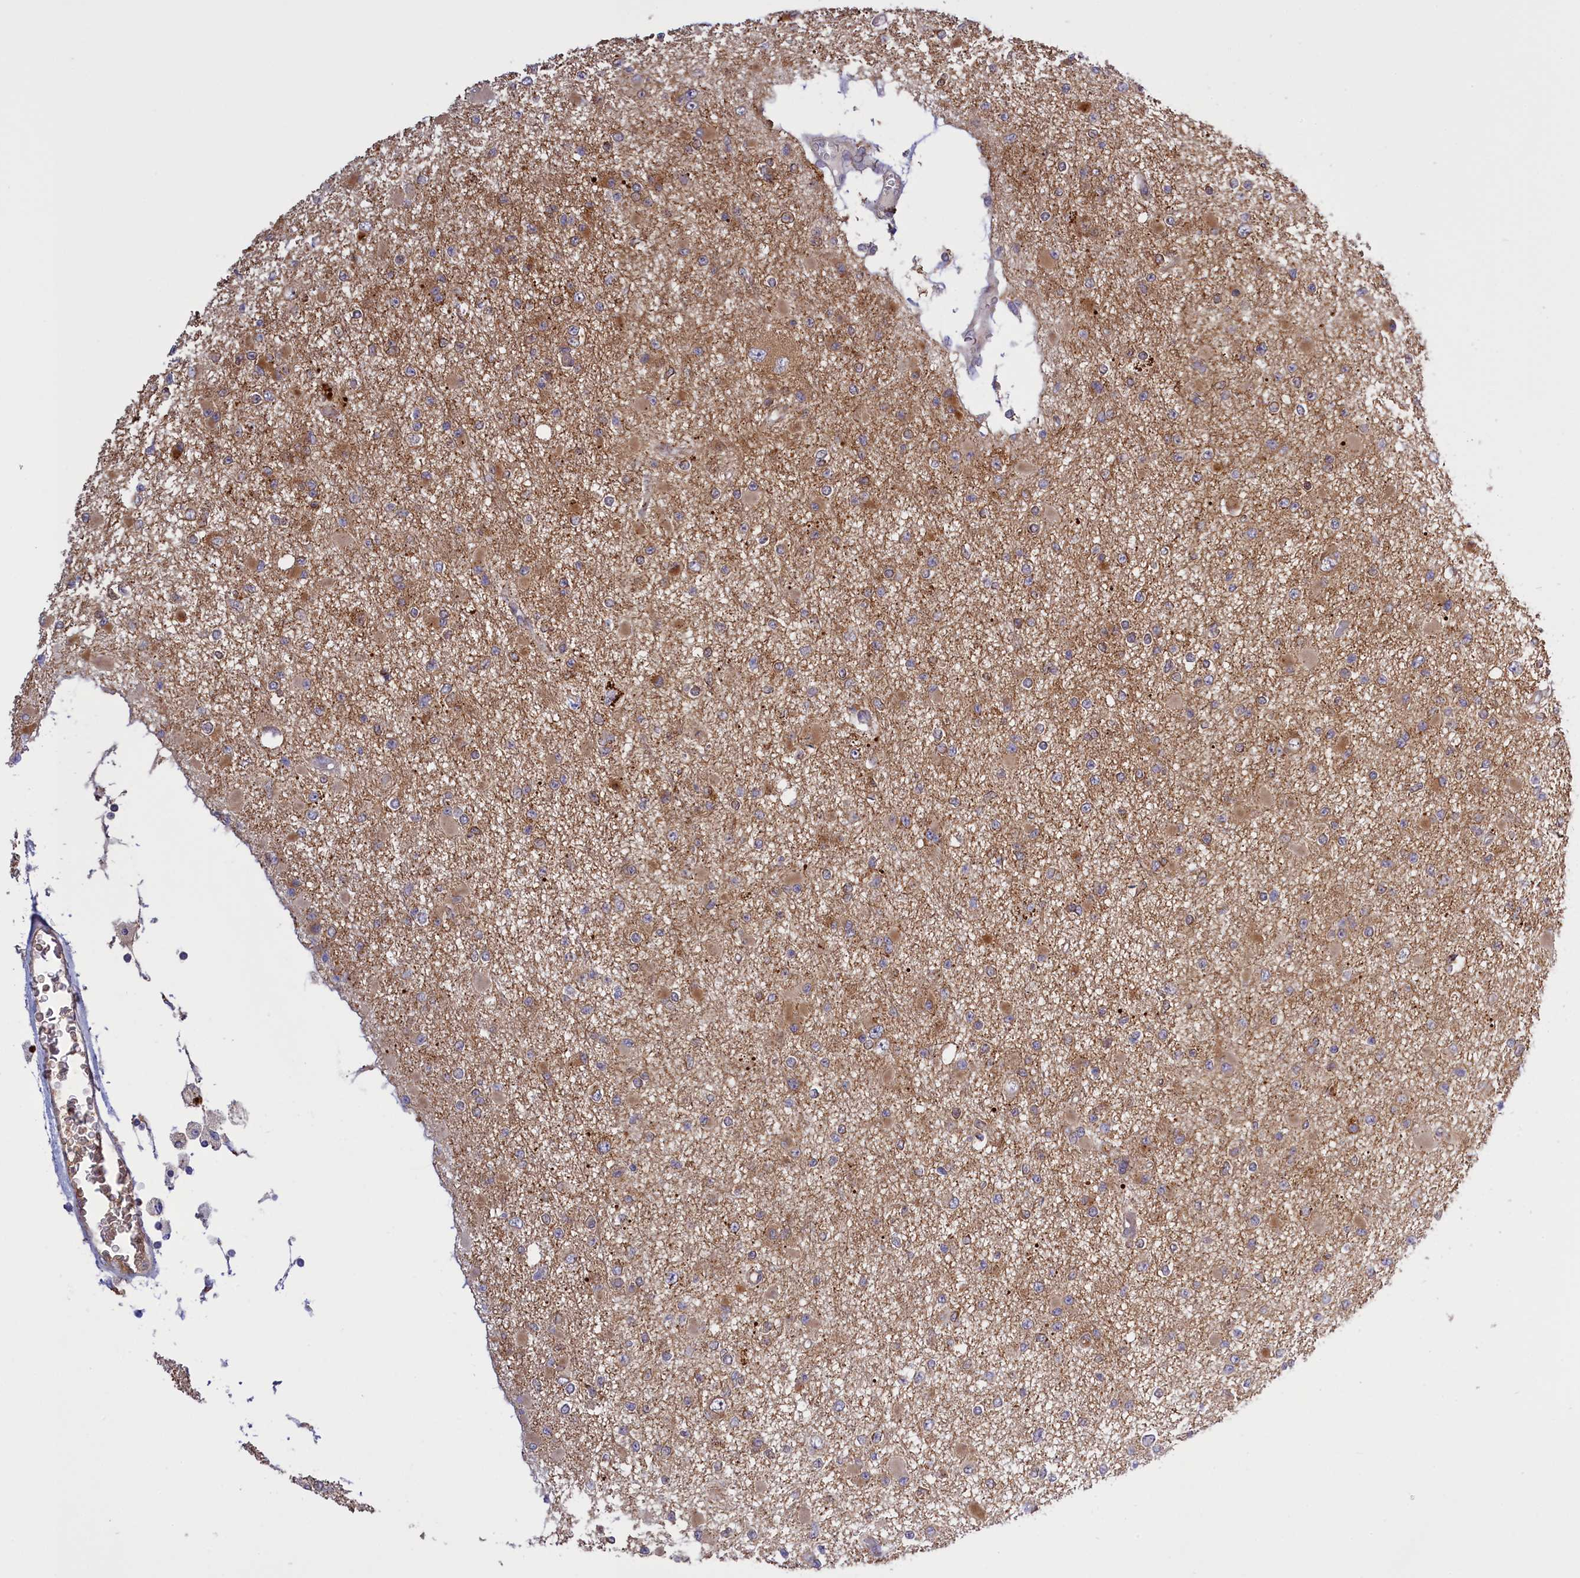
{"staining": {"intensity": "moderate", "quantity": "25%-75%", "location": "cytoplasmic/membranous"}, "tissue": "glioma", "cell_type": "Tumor cells", "image_type": "cancer", "snomed": [{"axis": "morphology", "description": "Glioma, malignant, Low grade"}, {"axis": "topography", "description": "Brain"}], "caption": "Malignant glioma (low-grade) stained with a protein marker displays moderate staining in tumor cells.", "gene": "RRAD", "patient": {"sex": "female", "age": 22}}